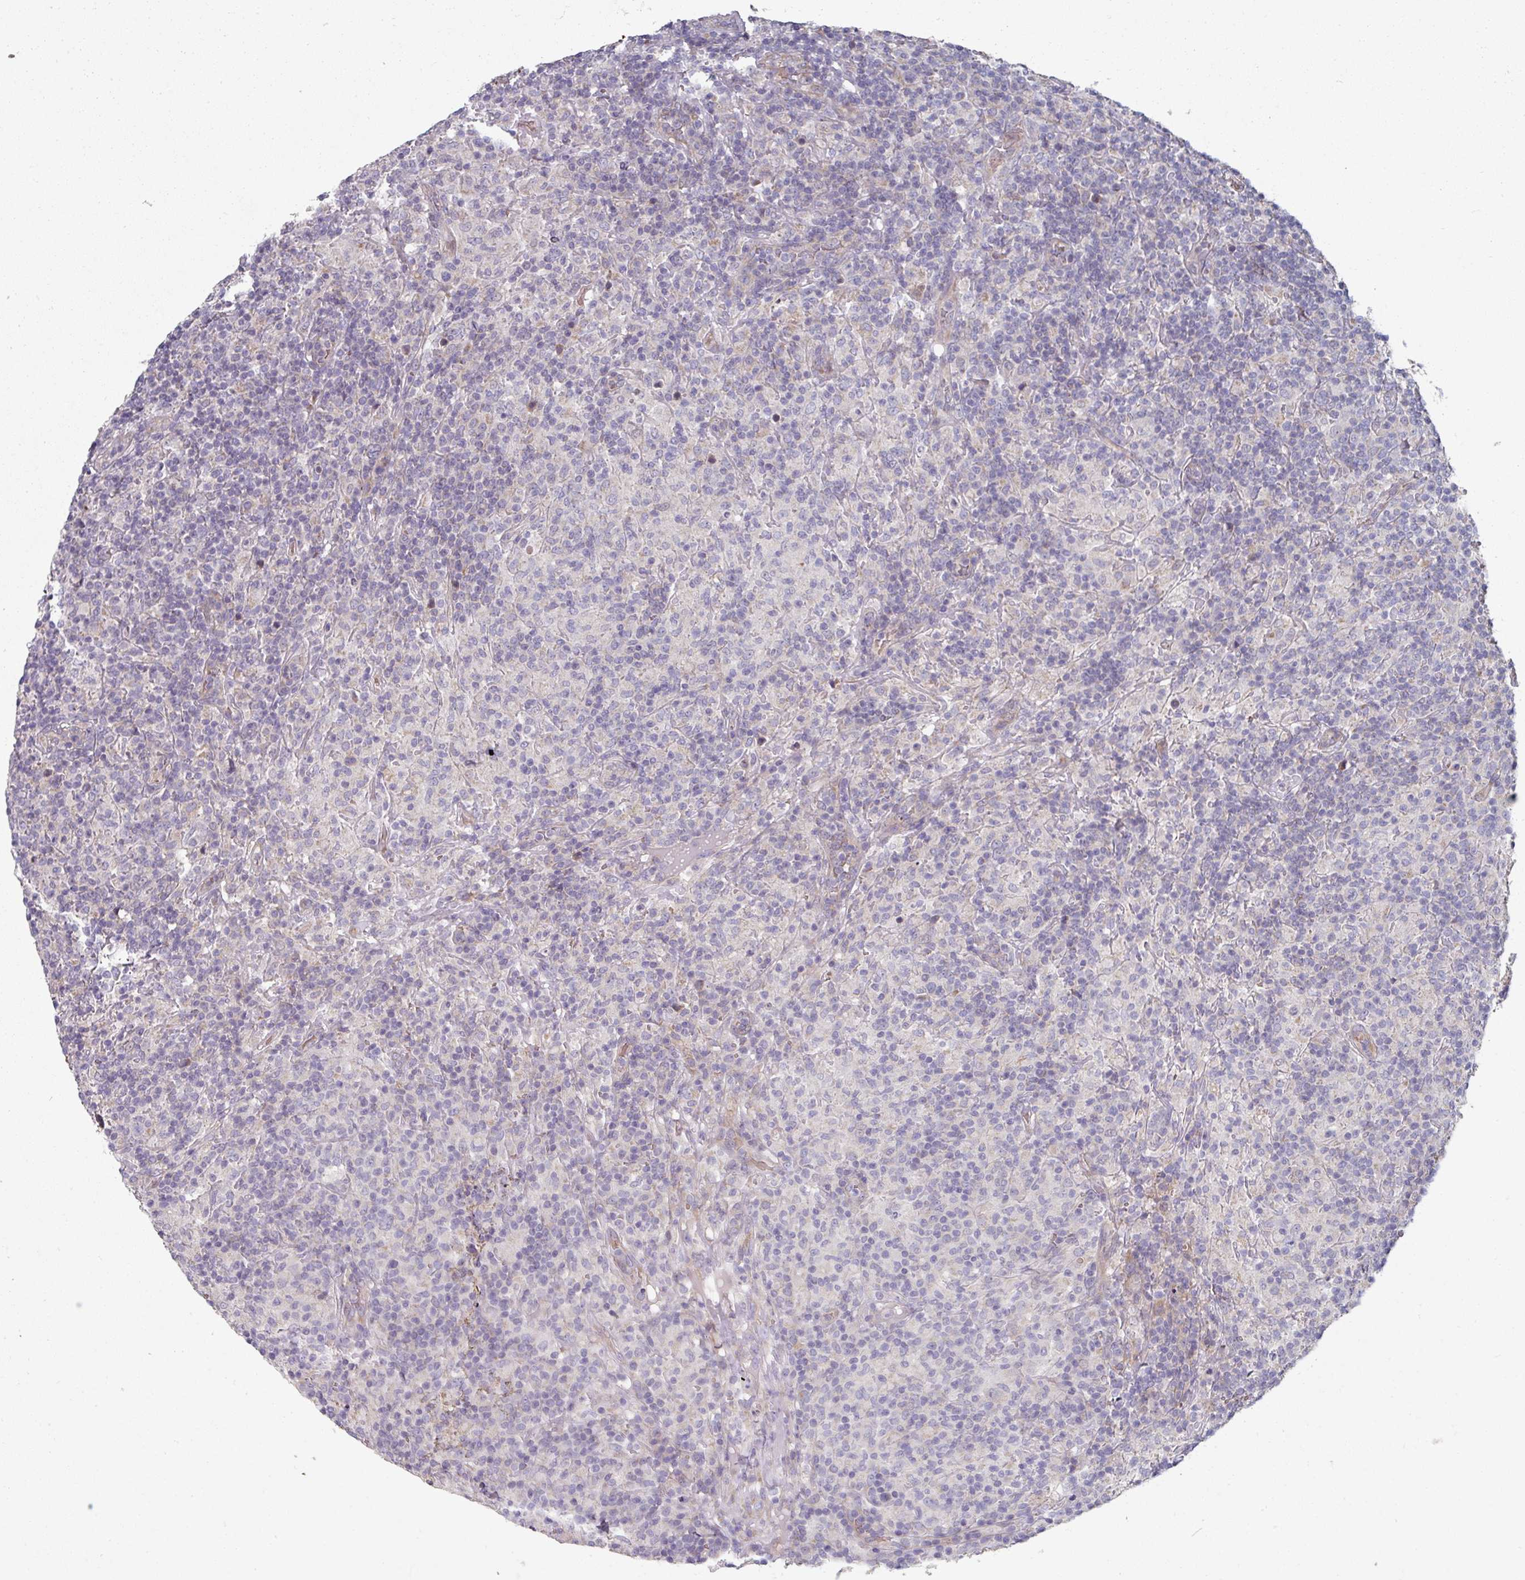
{"staining": {"intensity": "negative", "quantity": "none", "location": "none"}, "tissue": "lymphoma", "cell_type": "Tumor cells", "image_type": "cancer", "snomed": [{"axis": "morphology", "description": "Hodgkin's disease, NOS"}, {"axis": "topography", "description": "Lymph node"}], "caption": "Immunohistochemical staining of lymphoma exhibits no significant positivity in tumor cells.", "gene": "PYROXD2", "patient": {"sex": "male", "age": 70}}